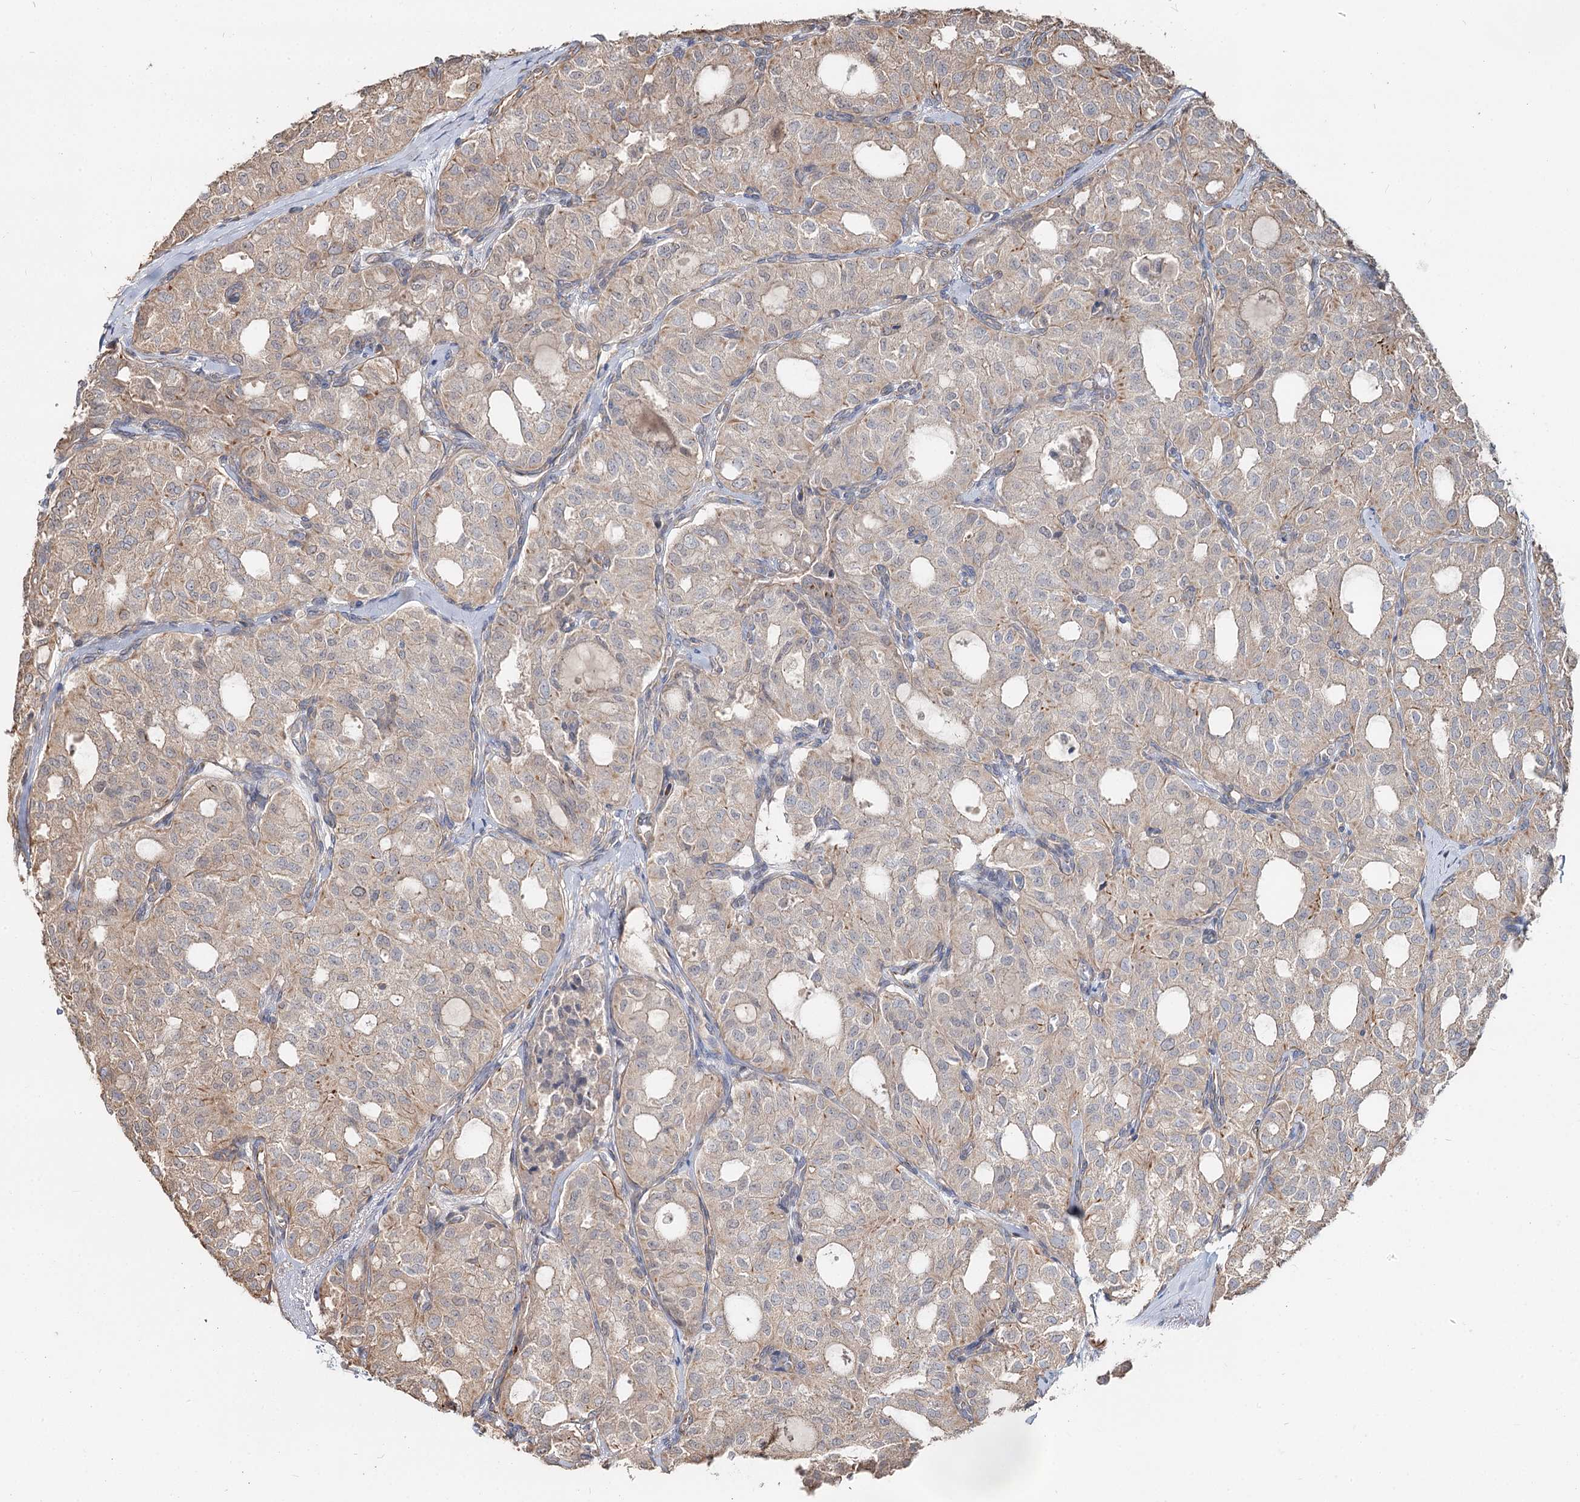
{"staining": {"intensity": "weak", "quantity": "25%-75%", "location": "cytoplasmic/membranous"}, "tissue": "thyroid cancer", "cell_type": "Tumor cells", "image_type": "cancer", "snomed": [{"axis": "morphology", "description": "Follicular adenoma carcinoma, NOS"}, {"axis": "topography", "description": "Thyroid gland"}], "caption": "Immunohistochemical staining of follicular adenoma carcinoma (thyroid) displays weak cytoplasmic/membranous protein expression in approximately 25%-75% of tumor cells. The staining was performed using DAB (3,3'-diaminobenzidine) to visualize the protein expression in brown, while the nuclei were stained in blue with hematoxylin (Magnification: 20x).", "gene": "SPART", "patient": {"sex": "male", "age": 75}}